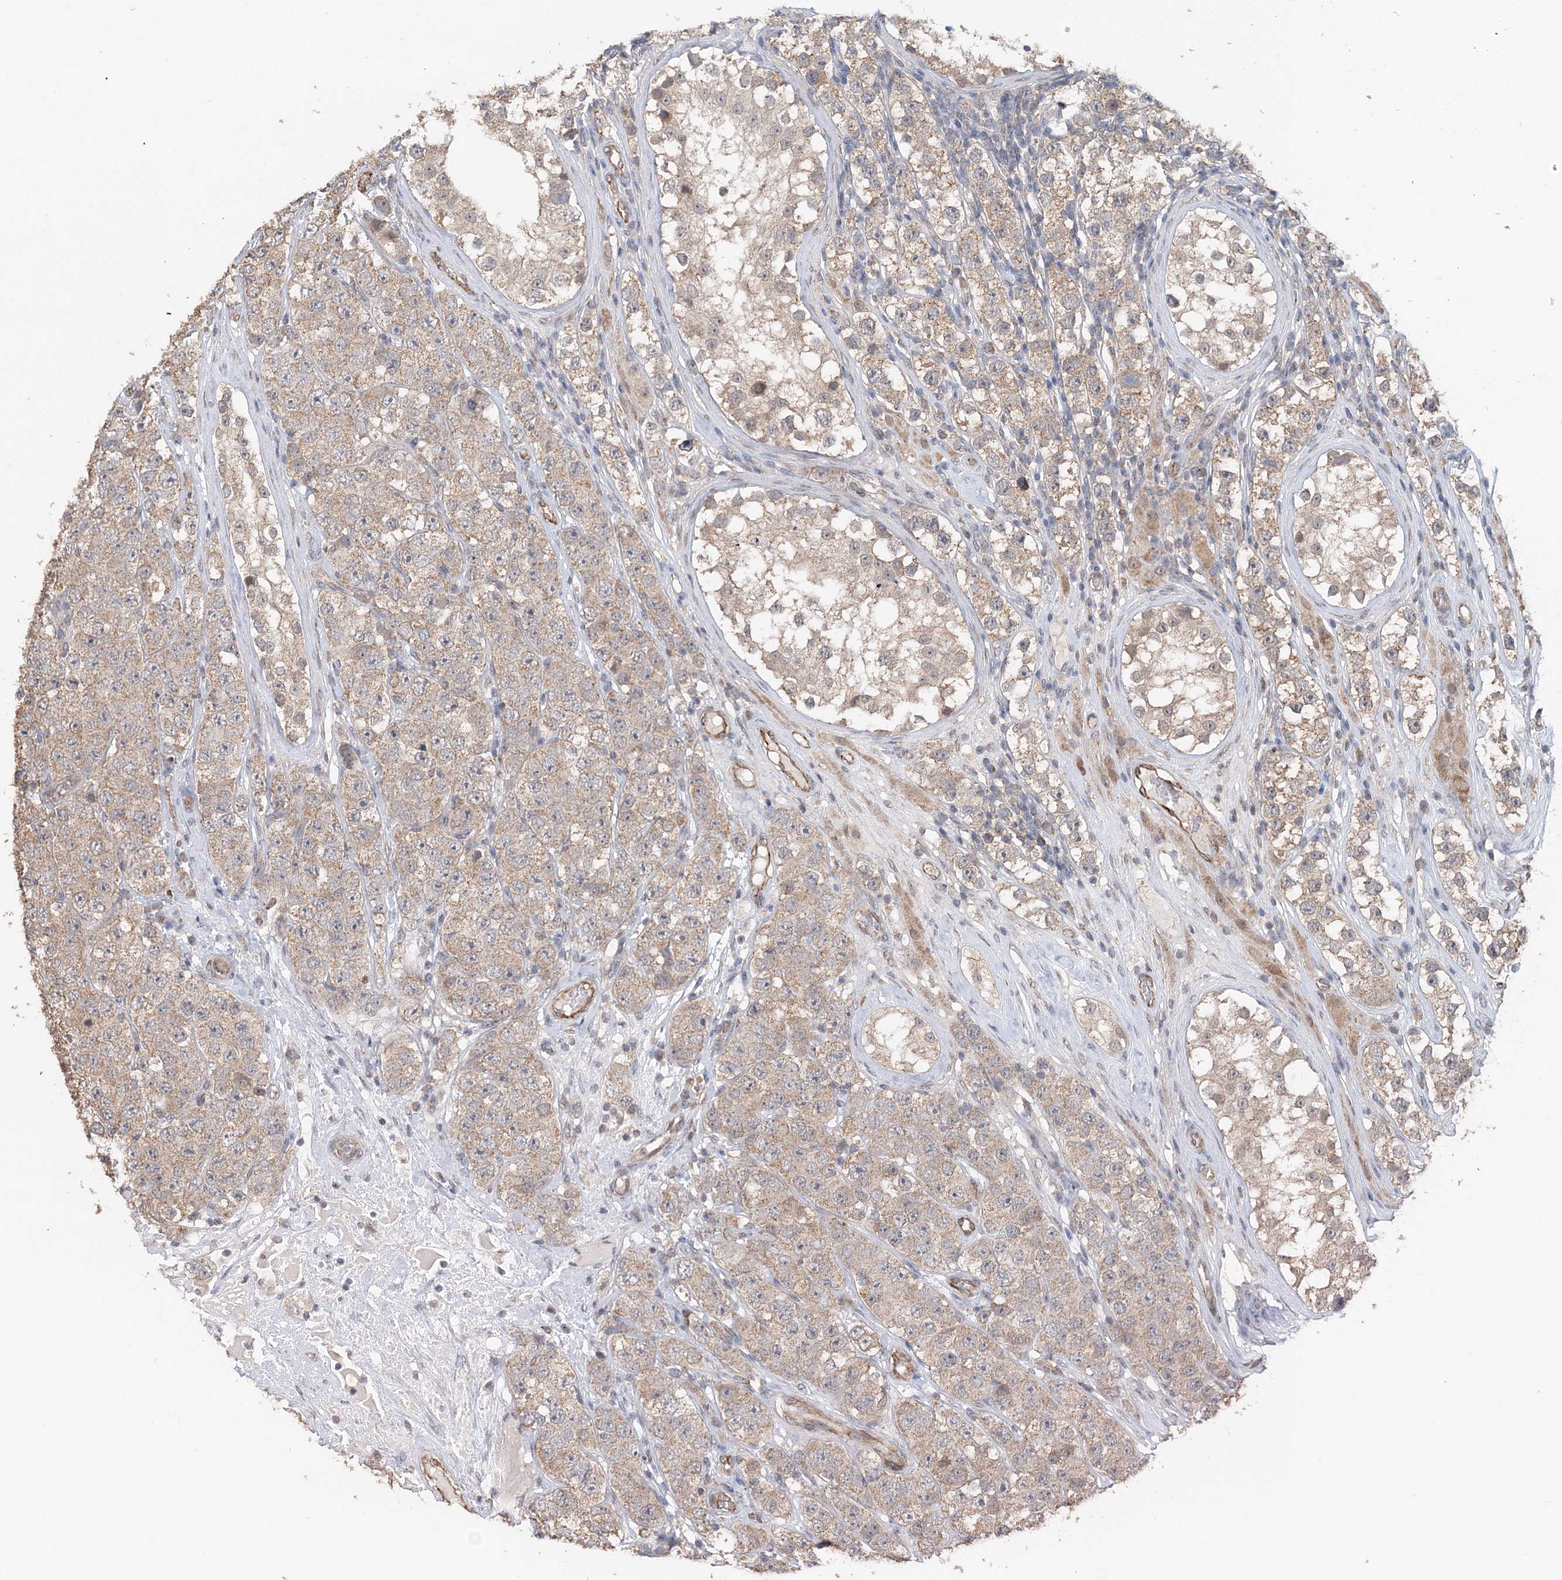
{"staining": {"intensity": "weak", "quantity": ">75%", "location": "cytoplasmic/membranous"}, "tissue": "testis cancer", "cell_type": "Tumor cells", "image_type": "cancer", "snomed": [{"axis": "morphology", "description": "Seminoma, NOS"}, {"axis": "topography", "description": "Testis"}], "caption": "Testis cancer (seminoma) was stained to show a protein in brown. There is low levels of weak cytoplasmic/membranous staining in about >75% of tumor cells. (DAB = brown stain, brightfield microscopy at high magnification).", "gene": "FBXO38", "patient": {"sex": "male", "age": 28}}